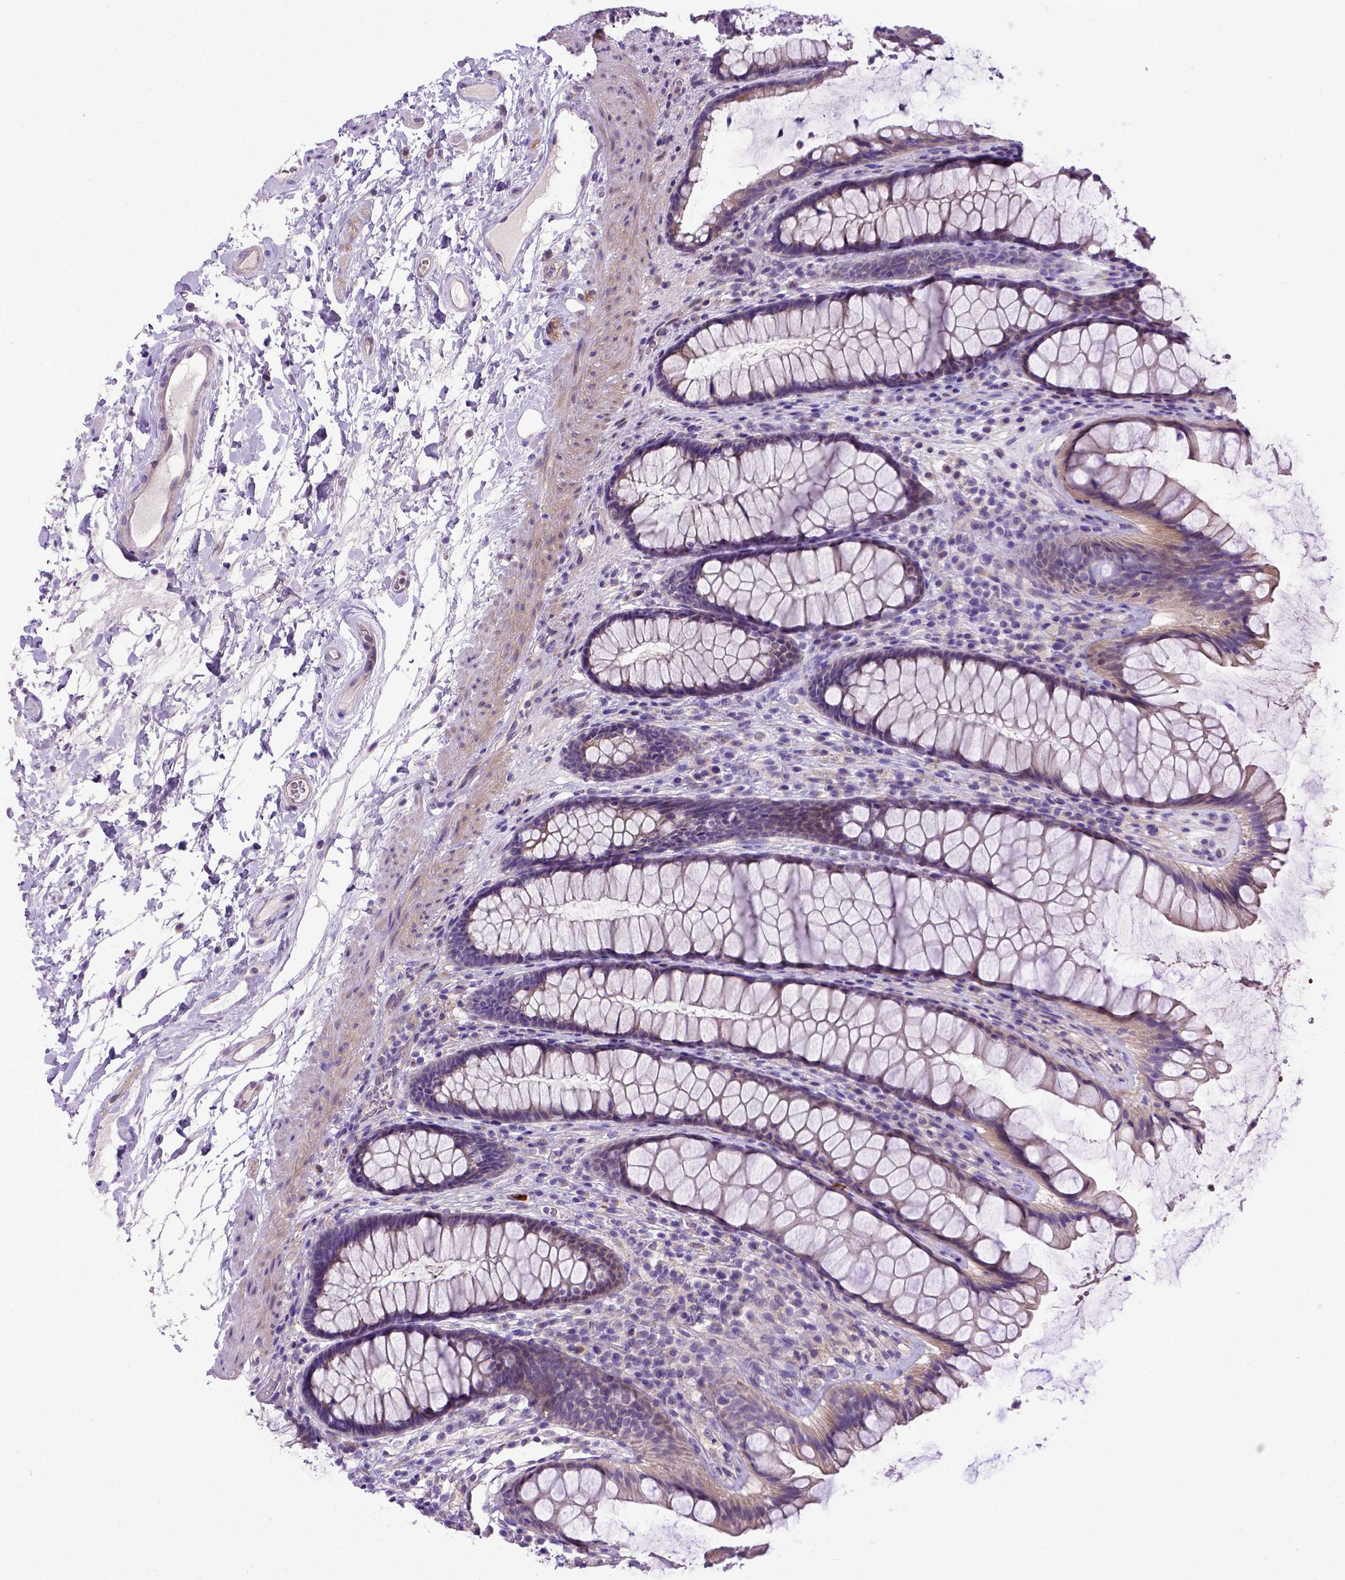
{"staining": {"intensity": "negative", "quantity": "none", "location": "none"}, "tissue": "rectum", "cell_type": "Glandular cells", "image_type": "normal", "snomed": [{"axis": "morphology", "description": "Normal tissue, NOS"}, {"axis": "topography", "description": "Rectum"}], "caption": "Immunohistochemistry (IHC) of unremarkable human rectum demonstrates no staining in glandular cells.", "gene": "ADAM12", "patient": {"sex": "male", "age": 72}}